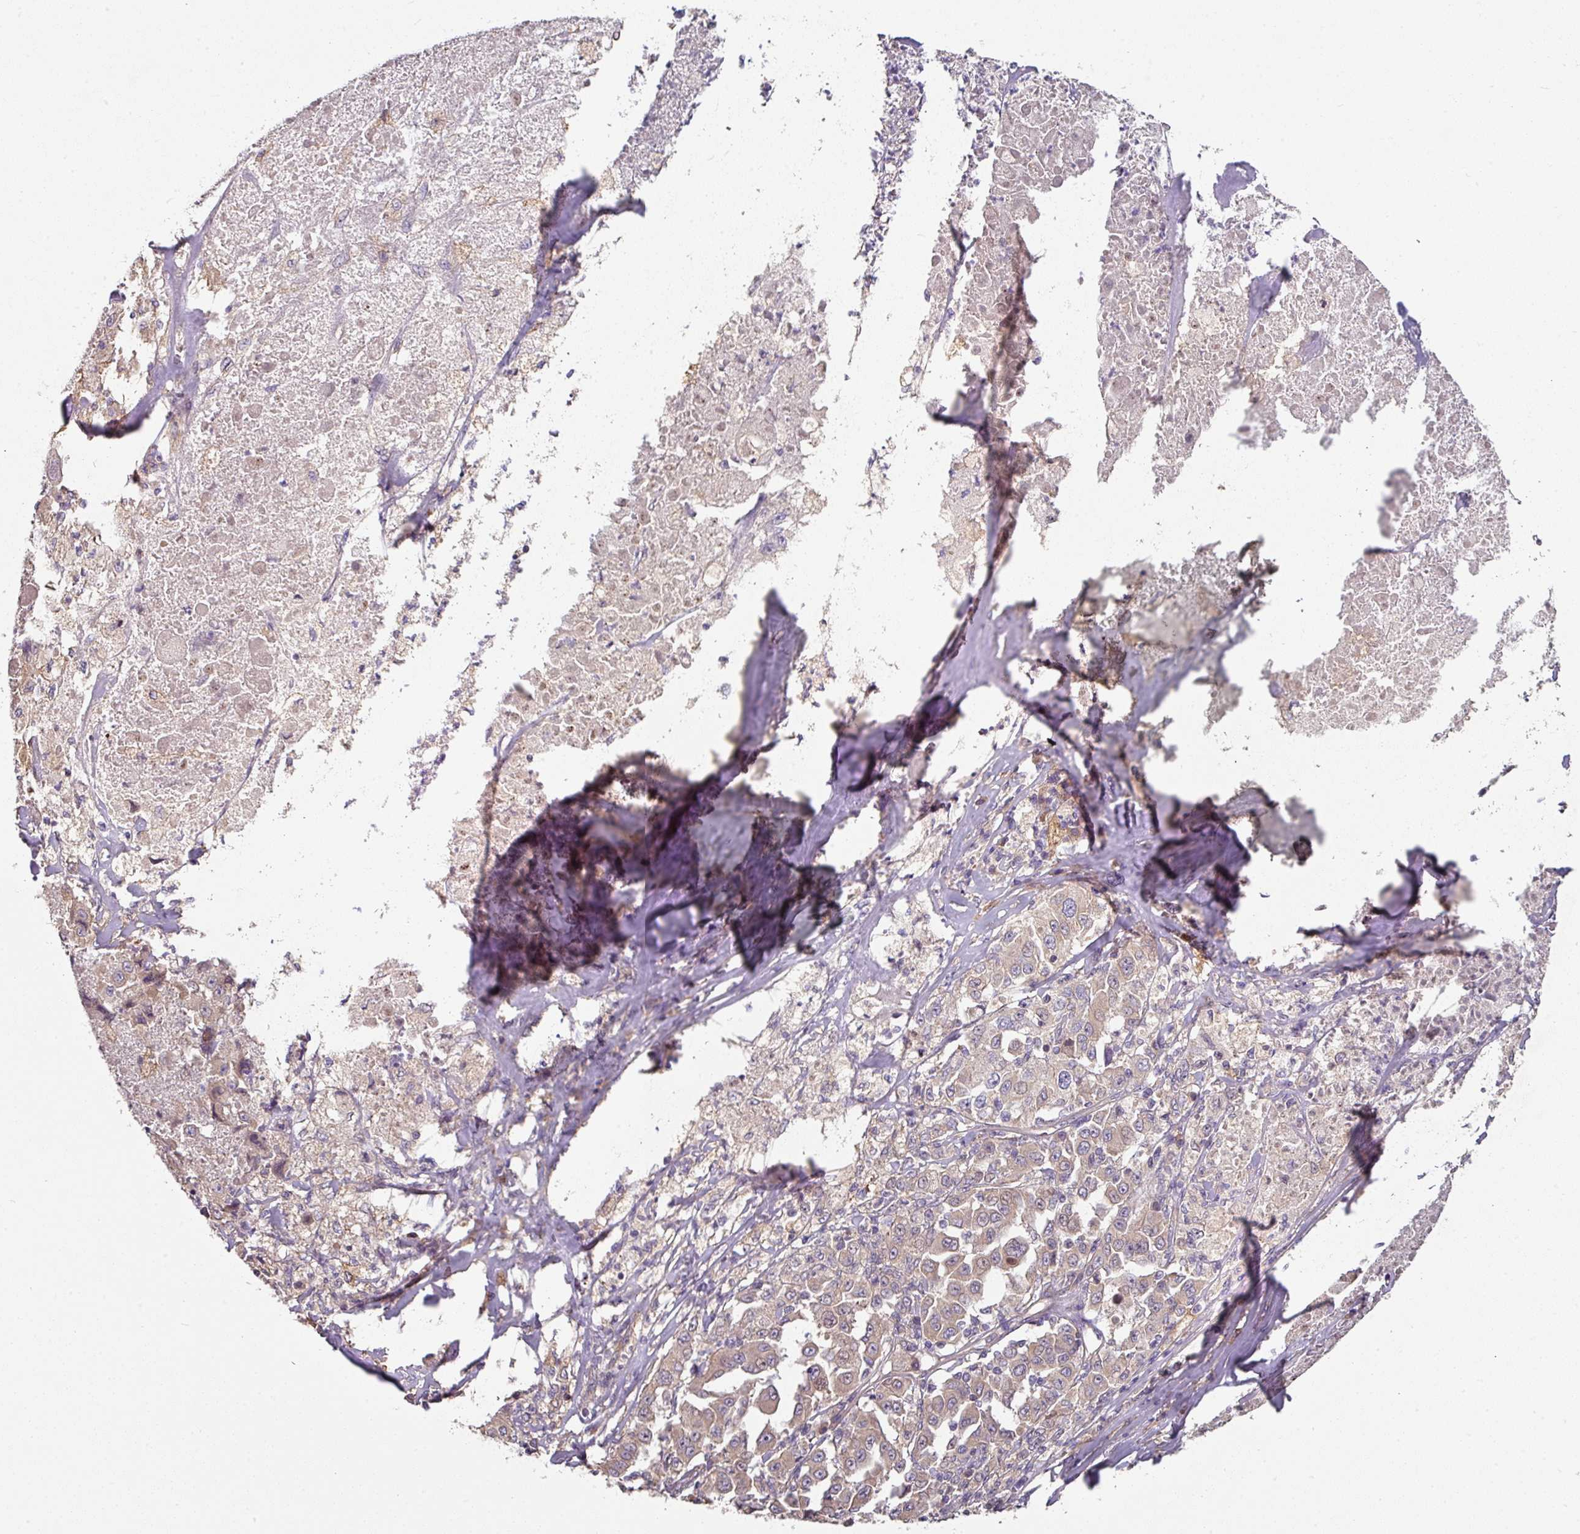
{"staining": {"intensity": "weak", "quantity": "<25%", "location": "cytoplasmic/membranous"}, "tissue": "melanoma", "cell_type": "Tumor cells", "image_type": "cancer", "snomed": [{"axis": "morphology", "description": "Malignant melanoma, Metastatic site"}, {"axis": "topography", "description": "Lymph node"}], "caption": "DAB immunohistochemical staining of human malignant melanoma (metastatic site) exhibits no significant staining in tumor cells. (Stains: DAB immunohistochemistry (IHC) with hematoxylin counter stain, Microscopy: brightfield microscopy at high magnification).", "gene": "C4orf48", "patient": {"sex": "male", "age": 62}}